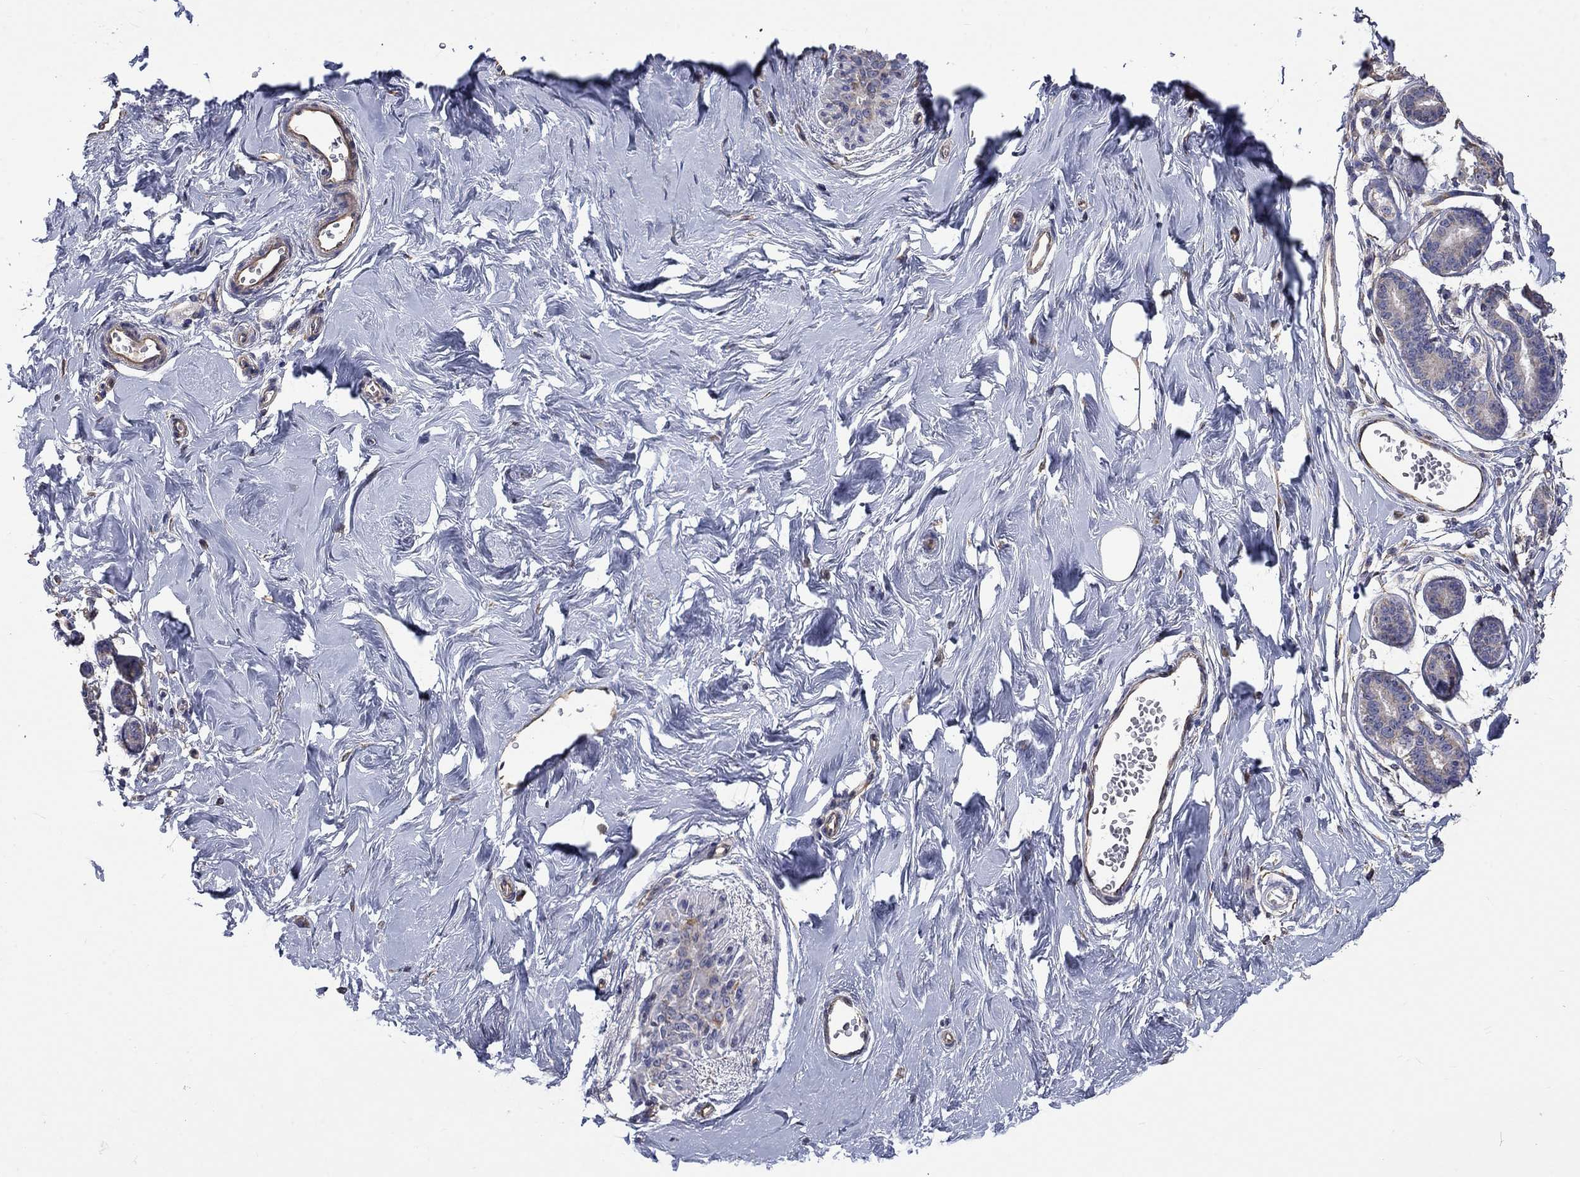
{"staining": {"intensity": "weak", "quantity": ">75%", "location": "cytoplasmic/membranous"}, "tissue": "breast", "cell_type": "Adipocytes", "image_type": "normal", "snomed": [{"axis": "morphology", "description": "Normal tissue, NOS"}, {"axis": "topography", "description": "Skin"}, {"axis": "topography", "description": "Breast"}], "caption": "Breast stained with IHC reveals weak cytoplasmic/membranous expression in about >75% of adipocytes.", "gene": "CAMKK2", "patient": {"sex": "female", "age": 43}}